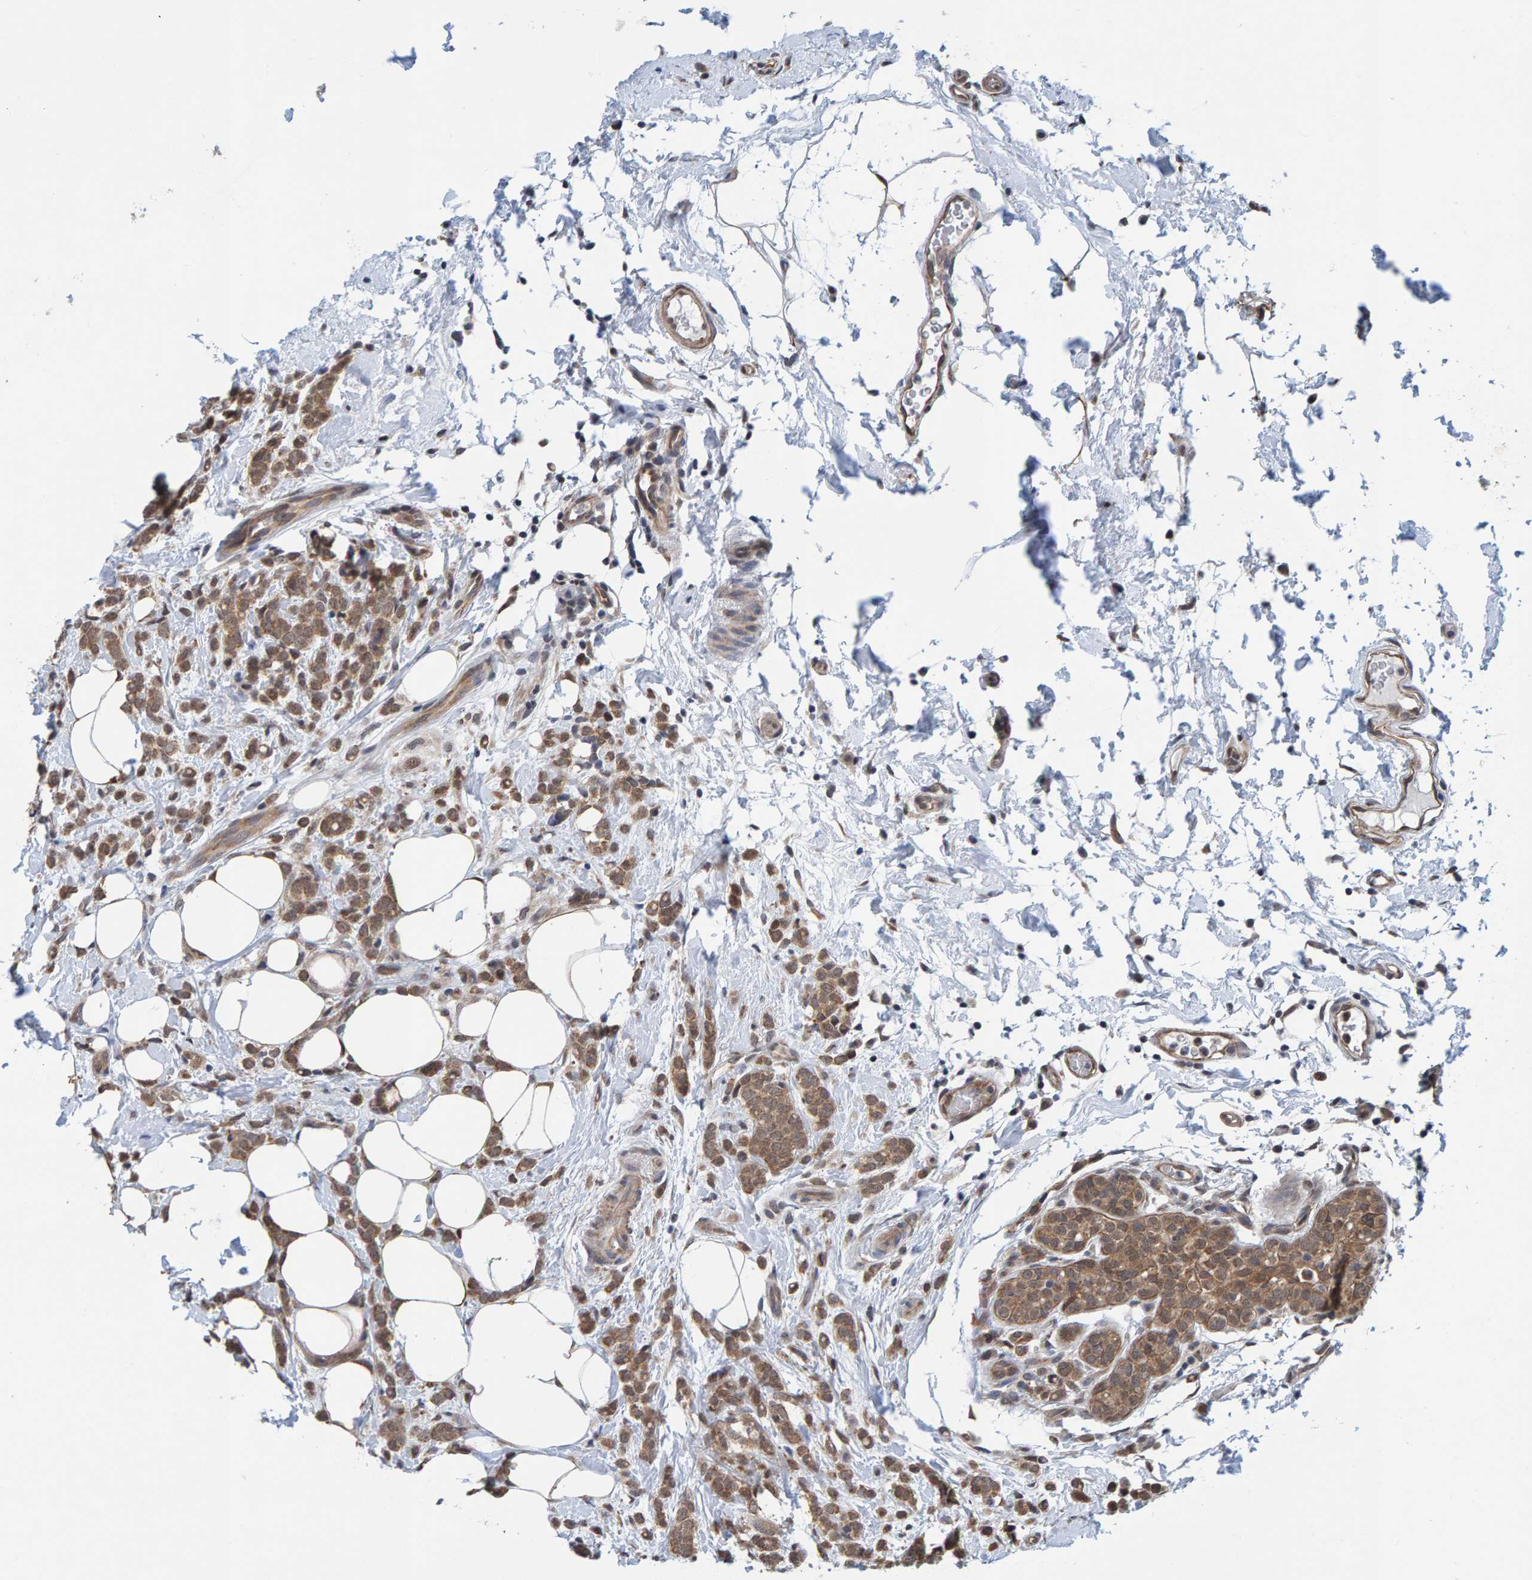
{"staining": {"intensity": "moderate", "quantity": ">75%", "location": "cytoplasmic/membranous"}, "tissue": "breast cancer", "cell_type": "Tumor cells", "image_type": "cancer", "snomed": [{"axis": "morphology", "description": "Lobular carcinoma"}, {"axis": "topography", "description": "Breast"}], "caption": "Breast cancer stained with IHC reveals moderate cytoplasmic/membranous staining in approximately >75% of tumor cells. (DAB (3,3'-diaminobenzidine) = brown stain, brightfield microscopy at high magnification).", "gene": "SCRN2", "patient": {"sex": "female", "age": 50}}